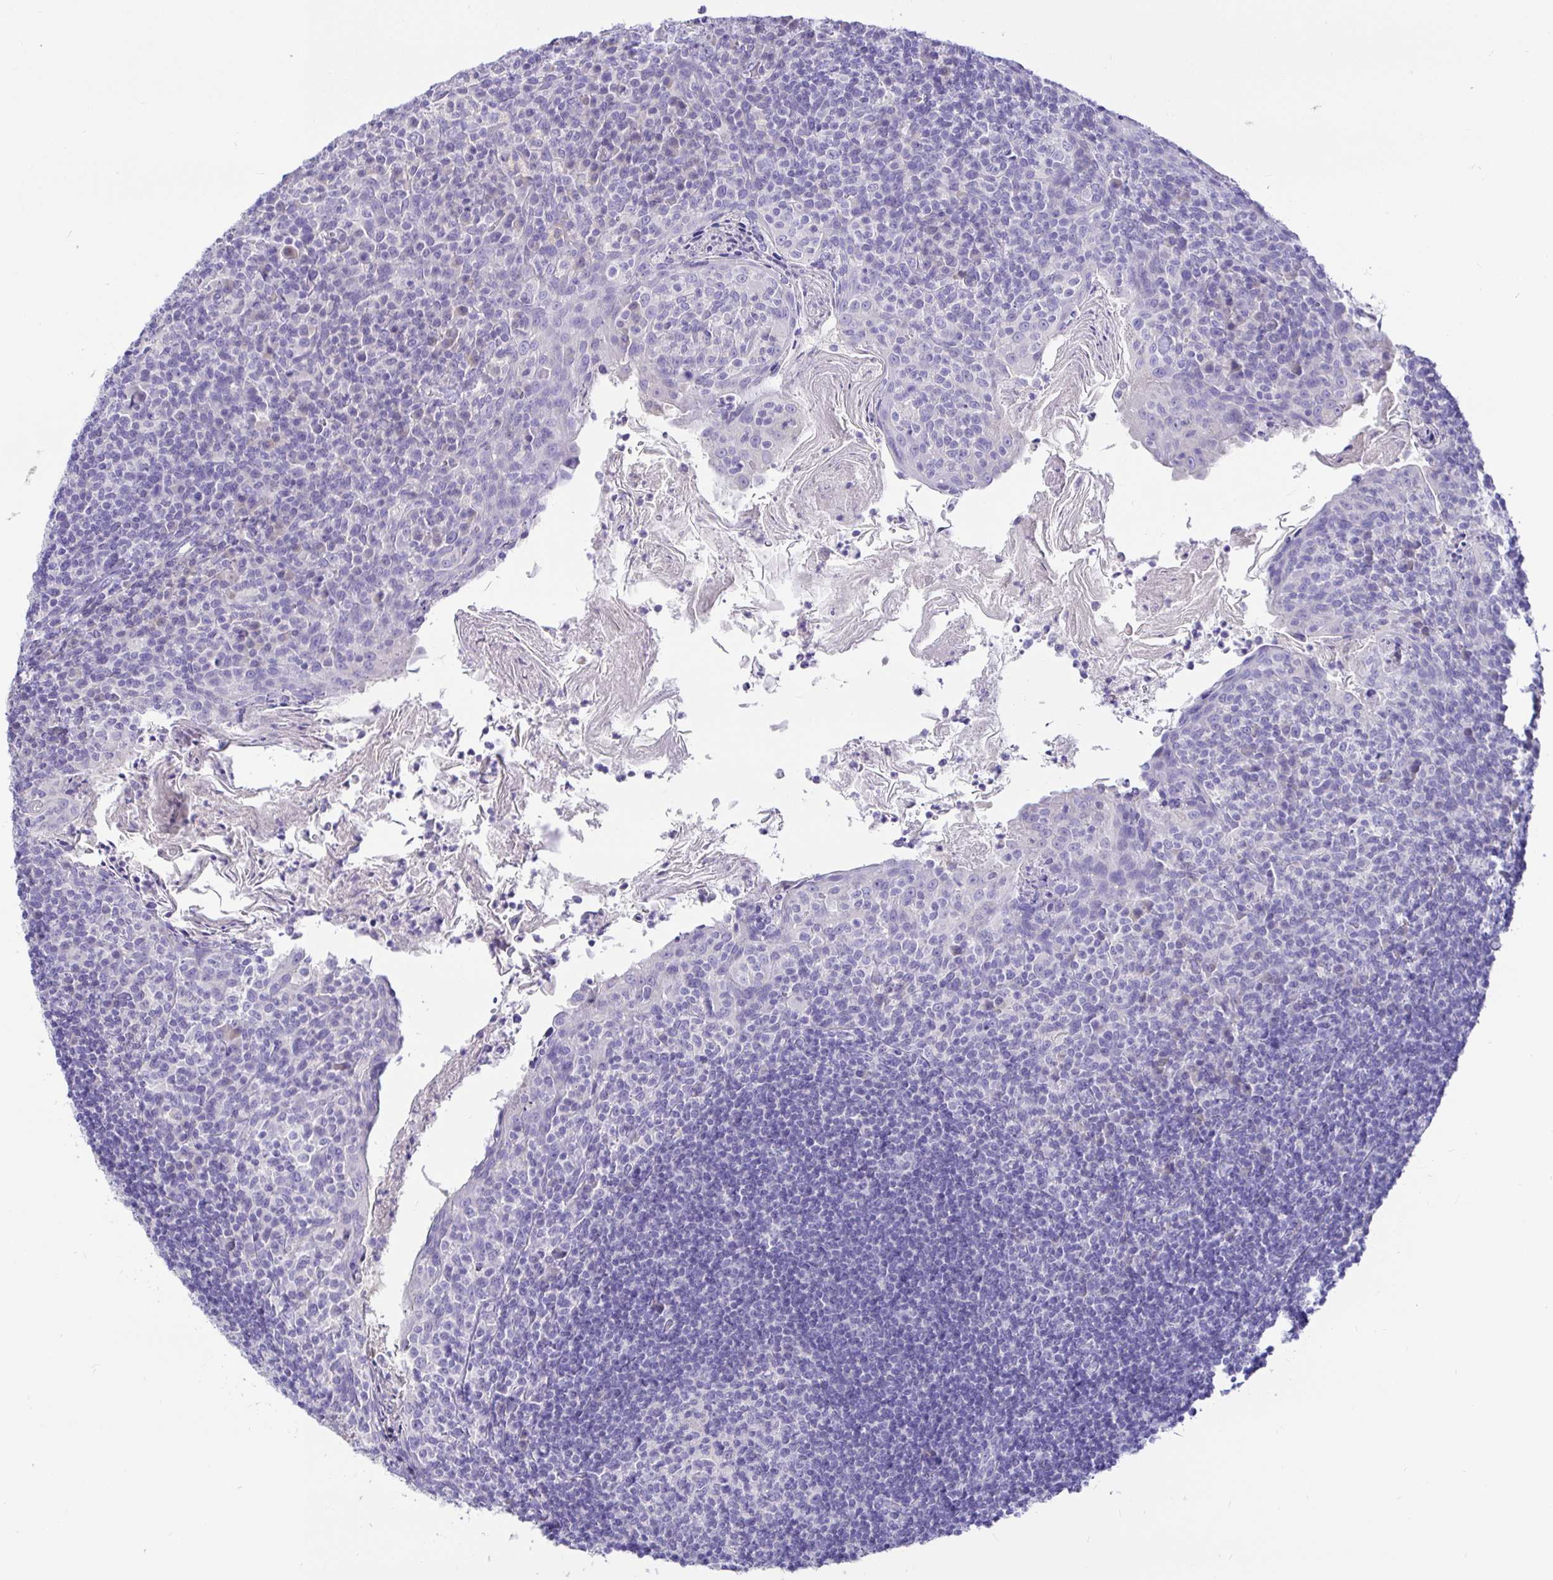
{"staining": {"intensity": "negative", "quantity": "none", "location": "none"}, "tissue": "tonsil", "cell_type": "Germinal center cells", "image_type": "normal", "snomed": [{"axis": "morphology", "description": "Normal tissue, NOS"}, {"axis": "topography", "description": "Tonsil"}], "caption": "Micrograph shows no significant protein expression in germinal center cells of normal tonsil. (Stains: DAB (3,3'-diaminobenzidine) immunohistochemistry with hematoxylin counter stain, Microscopy: brightfield microscopy at high magnification).", "gene": "TPTE", "patient": {"sex": "female", "age": 10}}